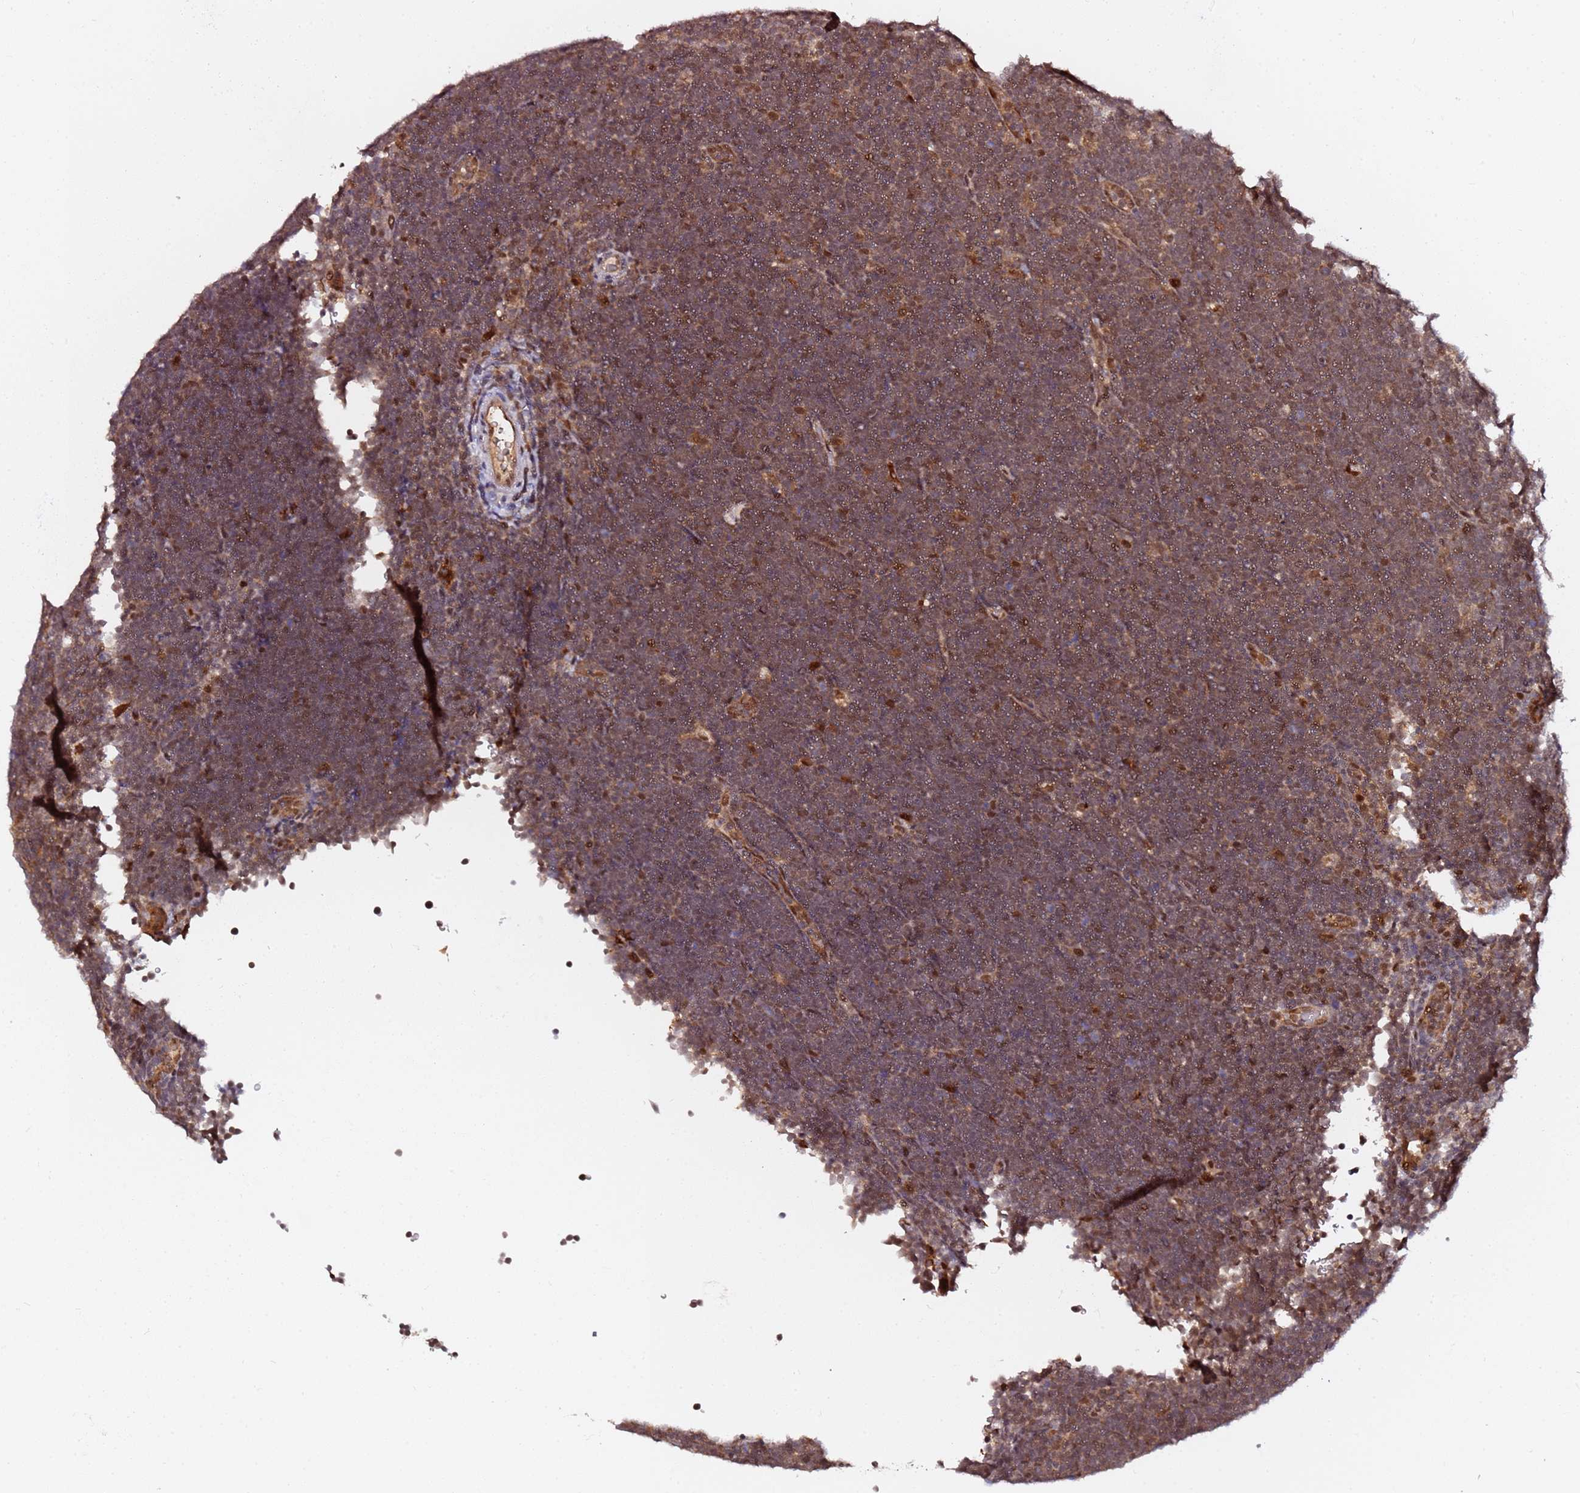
{"staining": {"intensity": "moderate", "quantity": ">75%", "location": "nuclear"}, "tissue": "lymphoma", "cell_type": "Tumor cells", "image_type": "cancer", "snomed": [{"axis": "morphology", "description": "Malignant lymphoma, non-Hodgkin's type, High grade"}, {"axis": "topography", "description": "Lymph node"}], "caption": "A medium amount of moderate nuclear positivity is present in approximately >75% of tumor cells in lymphoma tissue.", "gene": "RGS18", "patient": {"sex": "male", "age": 13}}